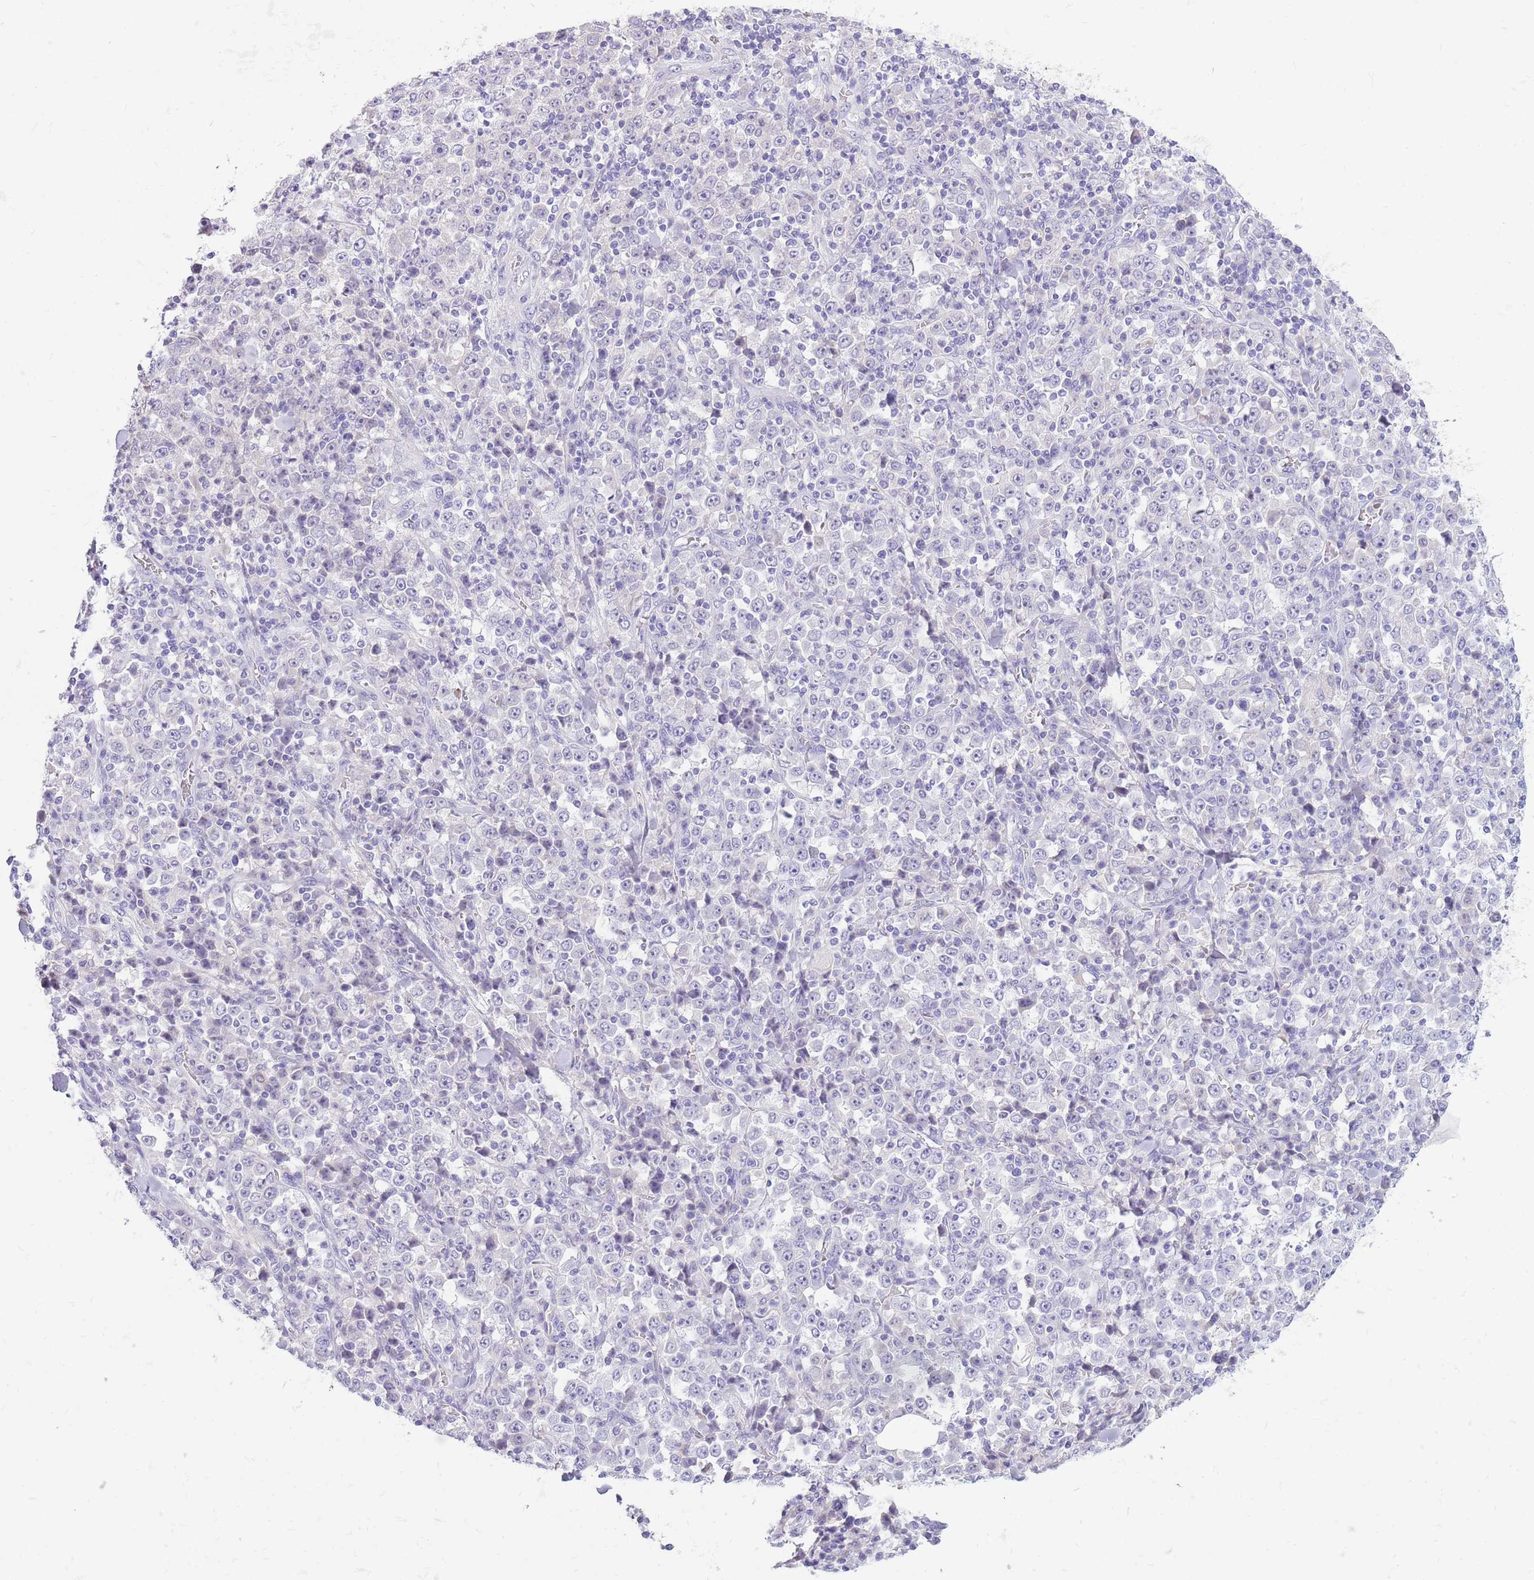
{"staining": {"intensity": "negative", "quantity": "none", "location": "none"}, "tissue": "stomach cancer", "cell_type": "Tumor cells", "image_type": "cancer", "snomed": [{"axis": "morphology", "description": "Normal tissue, NOS"}, {"axis": "morphology", "description": "Adenocarcinoma, NOS"}, {"axis": "topography", "description": "Stomach, upper"}, {"axis": "topography", "description": "Stomach"}], "caption": "Immunohistochemistry of stomach cancer (adenocarcinoma) exhibits no positivity in tumor cells.", "gene": "LEPROTL1", "patient": {"sex": "male", "age": 59}}